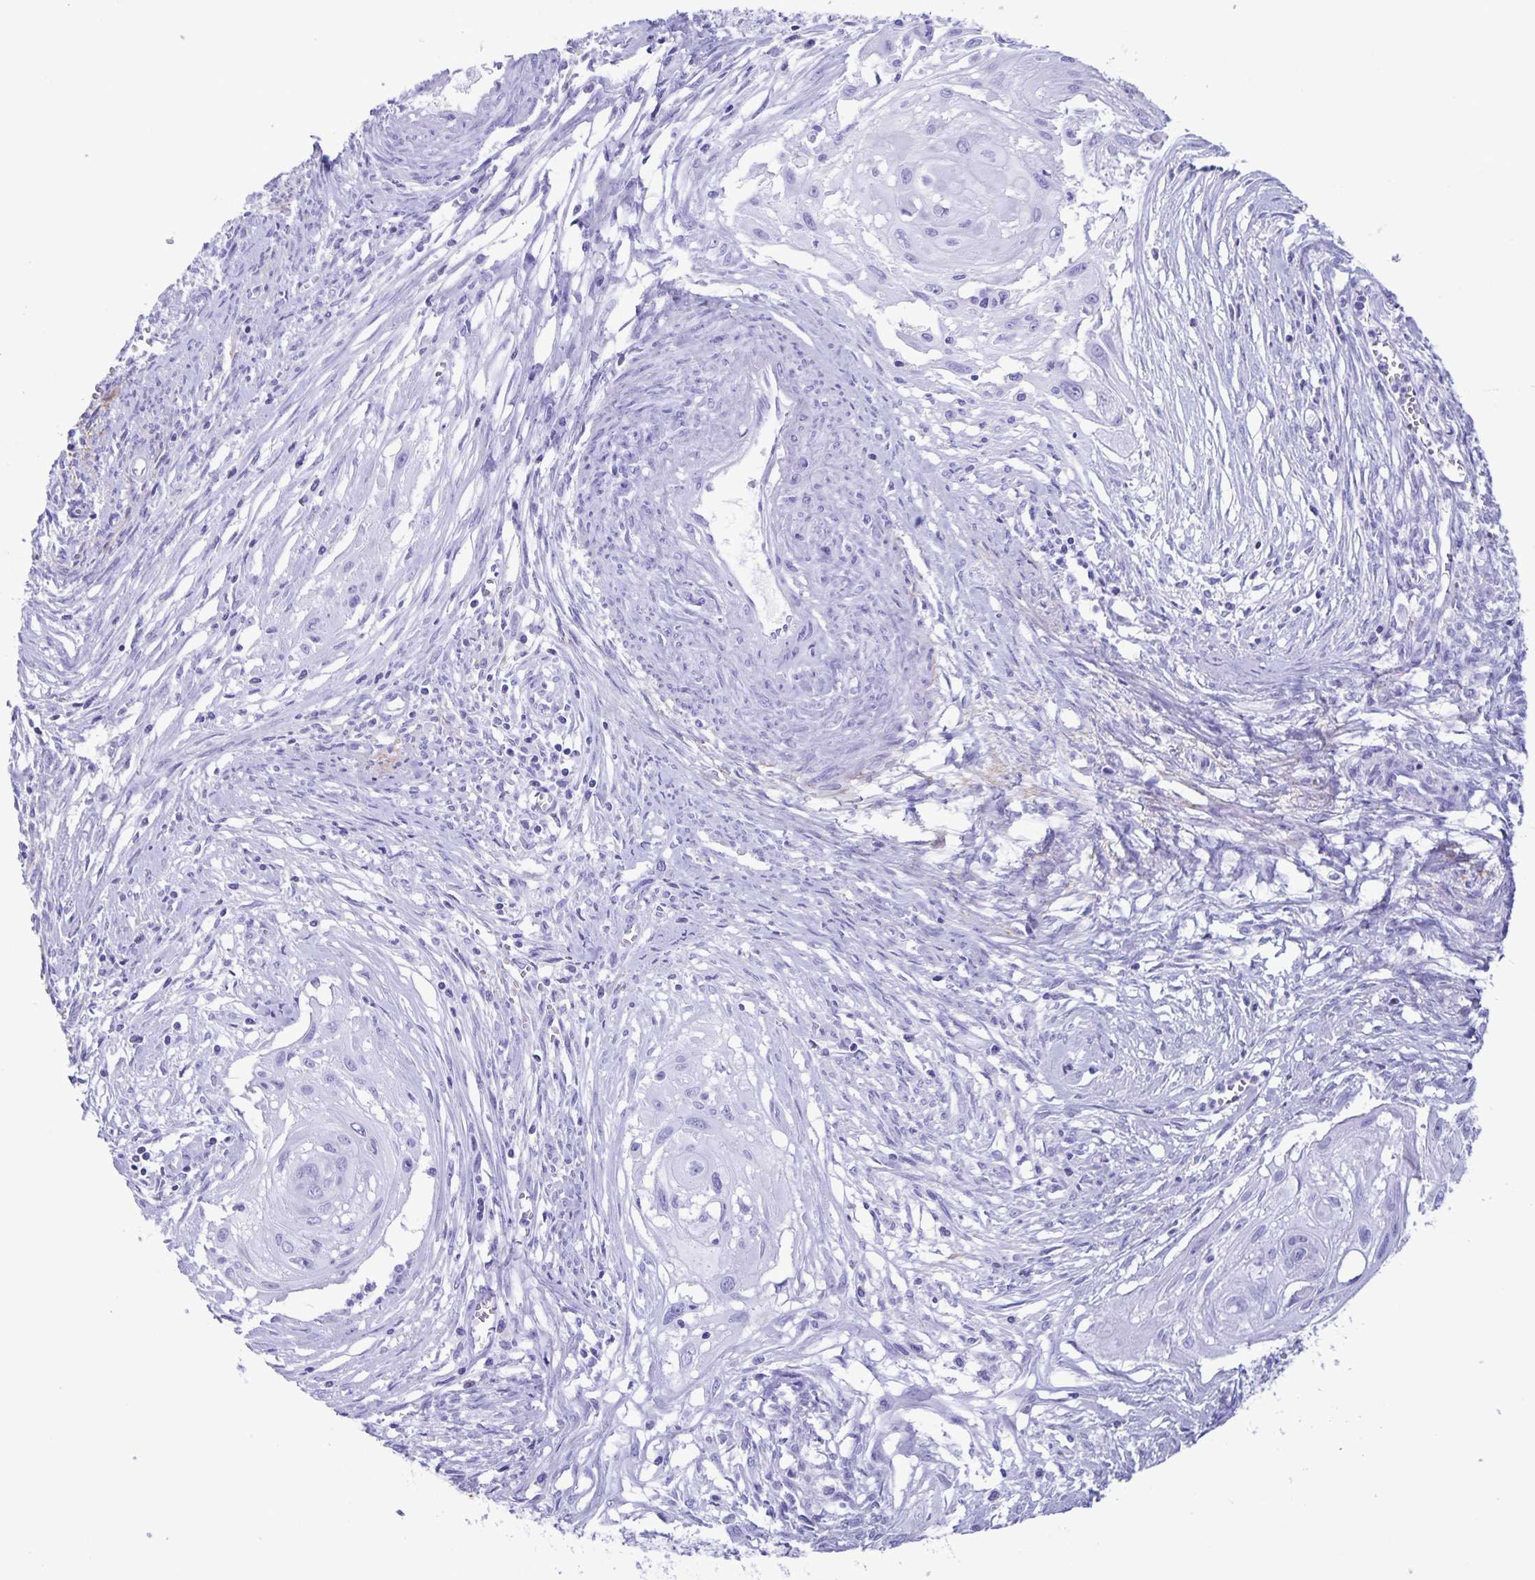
{"staining": {"intensity": "negative", "quantity": "none", "location": "none"}, "tissue": "cervical cancer", "cell_type": "Tumor cells", "image_type": "cancer", "snomed": [{"axis": "morphology", "description": "Squamous cell carcinoma, NOS"}, {"axis": "topography", "description": "Cervix"}], "caption": "This is a image of immunohistochemistry (IHC) staining of squamous cell carcinoma (cervical), which shows no expression in tumor cells. (DAB (3,3'-diaminobenzidine) immunohistochemistry with hematoxylin counter stain).", "gene": "AQP4", "patient": {"sex": "female", "age": 49}}